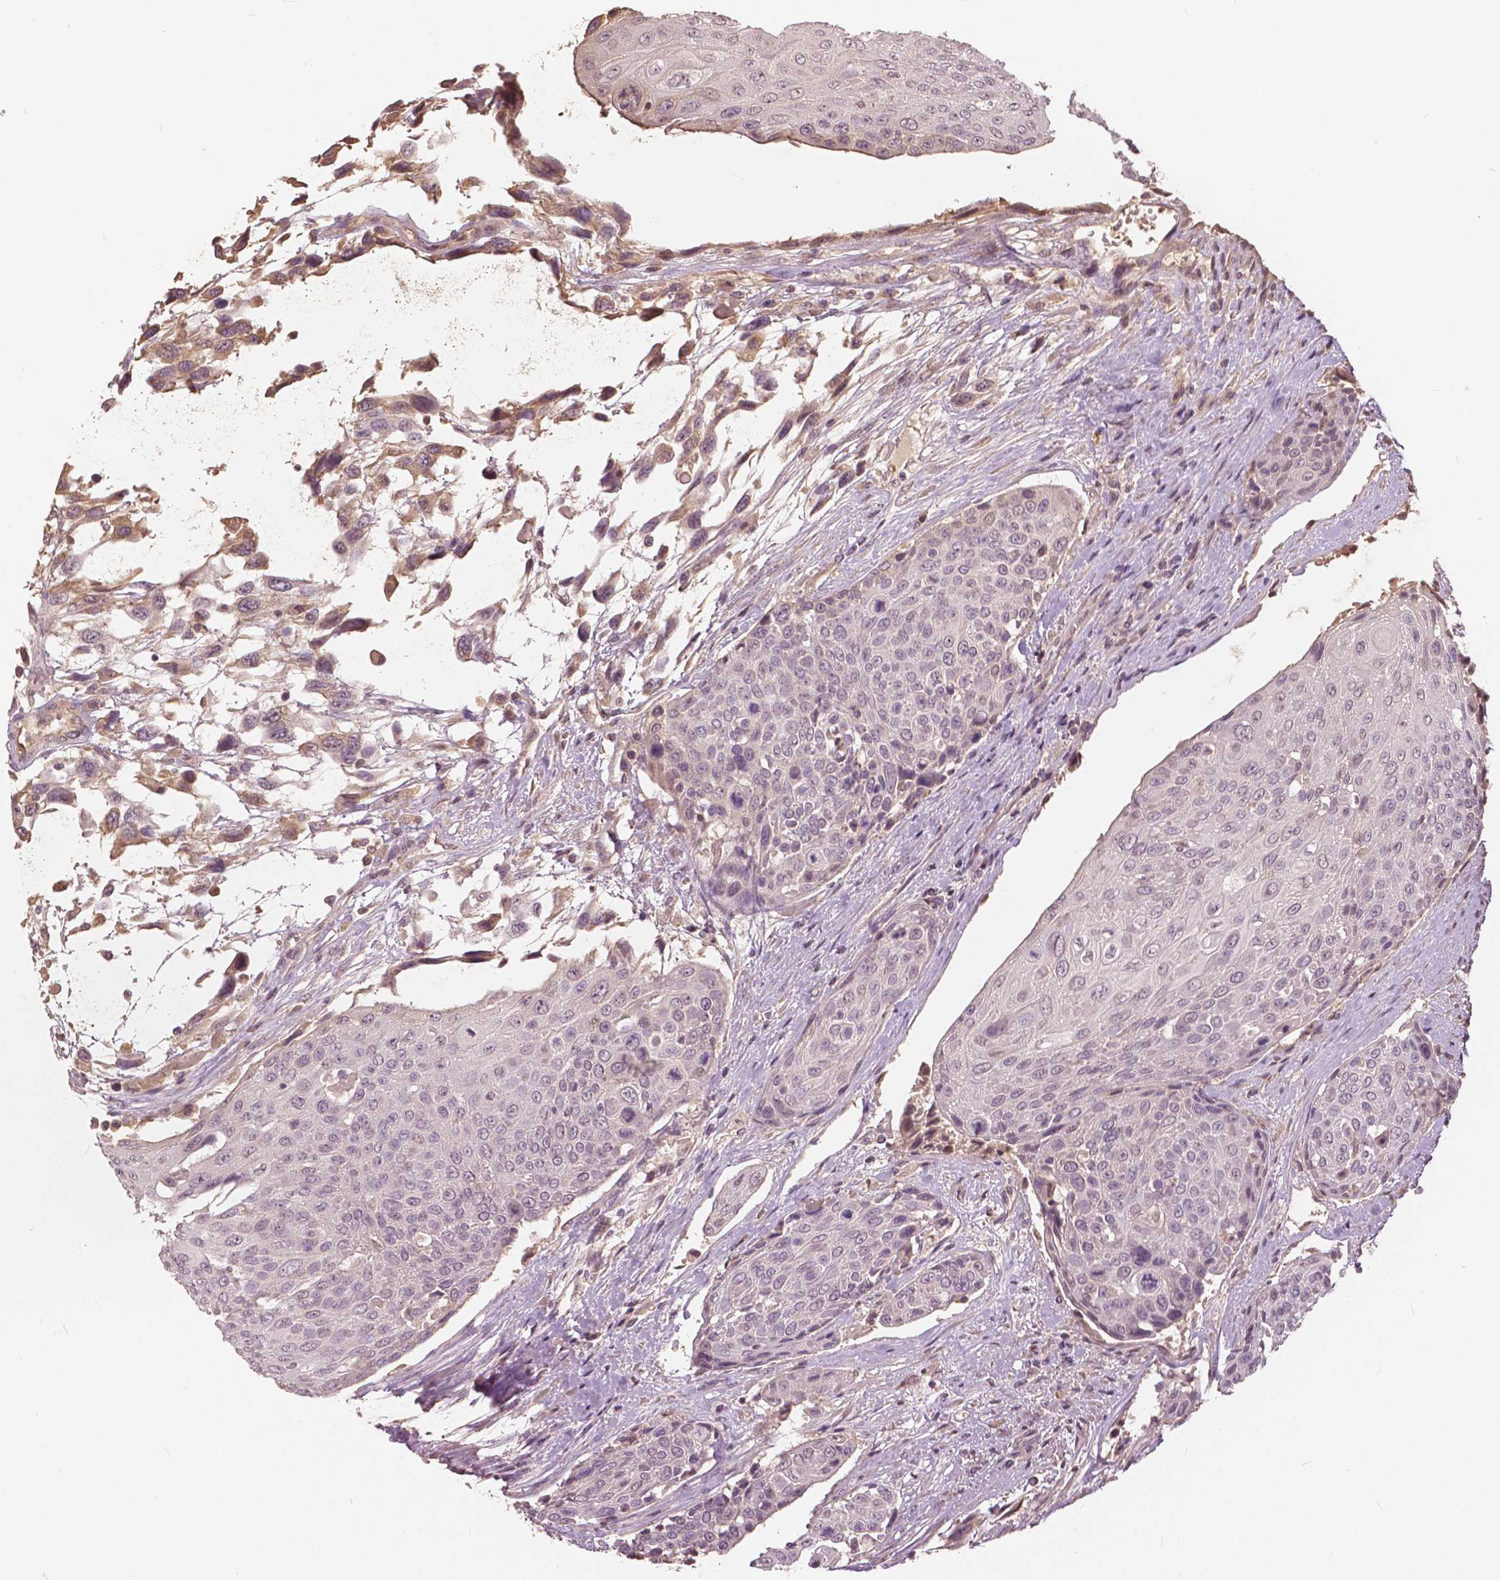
{"staining": {"intensity": "weak", "quantity": "<25%", "location": "nuclear"}, "tissue": "urothelial cancer", "cell_type": "Tumor cells", "image_type": "cancer", "snomed": [{"axis": "morphology", "description": "Urothelial carcinoma, High grade"}, {"axis": "topography", "description": "Urinary bladder"}], "caption": "Immunohistochemical staining of human urothelial cancer demonstrates no significant staining in tumor cells.", "gene": "ANGPTL4", "patient": {"sex": "female", "age": 70}}